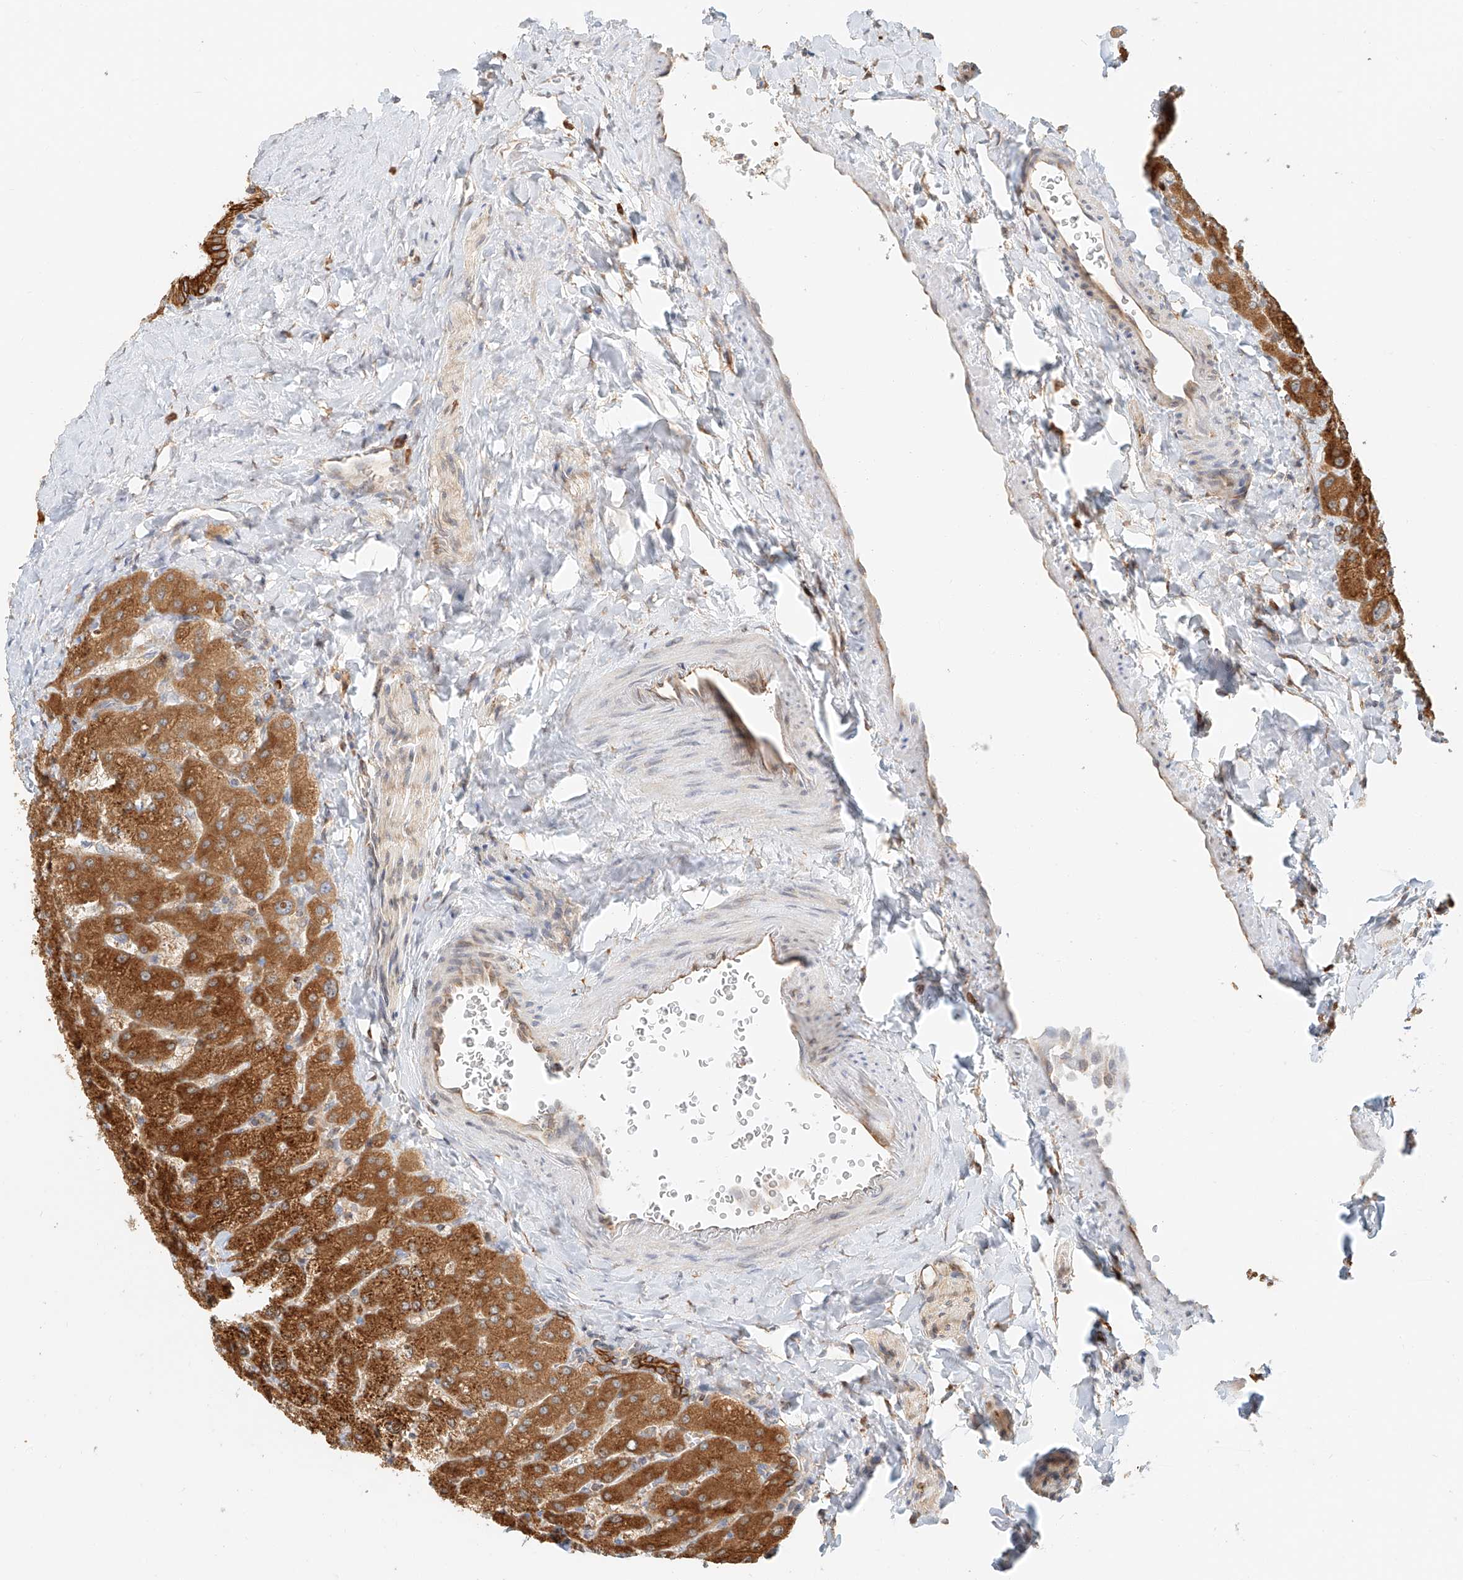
{"staining": {"intensity": "strong", "quantity": ">75%", "location": "cytoplasmic/membranous"}, "tissue": "liver", "cell_type": "Cholangiocytes", "image_type": "normal", "snomed": [{"axis": "morphology", "description": "Normal tissue, NOS"}, {"axis": "topography", "description": "Liver"}], "caption": "Approximately >75% of cholangiocytes in unremarkable liver exhibit strong cytoplasmic/membranous protein positivity as visualized by brown immunohistochemical staining.", "gene": "DHRS7", "patient": {"sex": "male", "age": 55}}